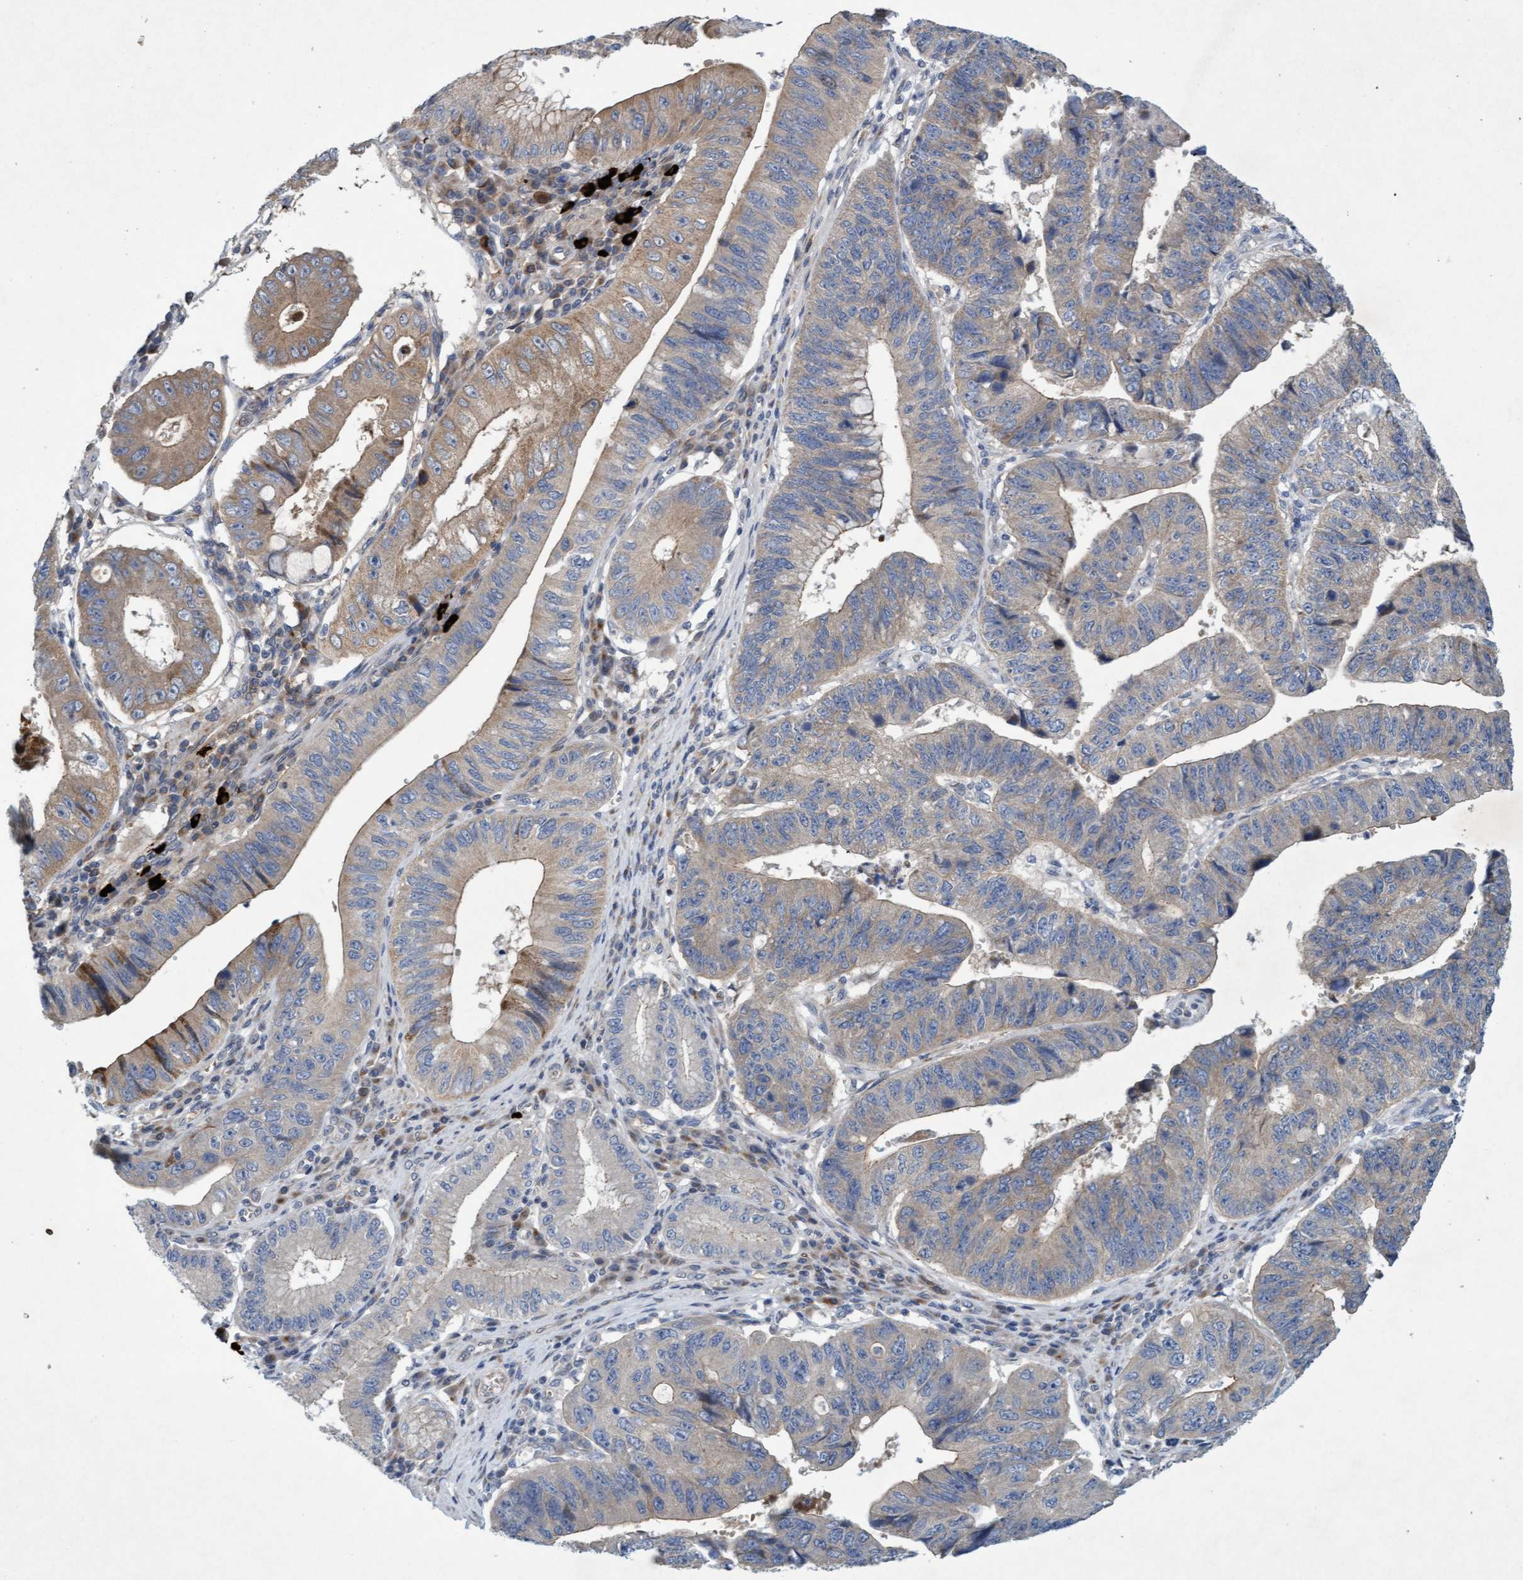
{"staining": {"intensity": "weak", "quantity": "25%-75%", "location": "cytoplasmic/membranous"}, "tissue": "stomach cancer", "cell_type": "Tumor cells", "image_type": "cancer", "snomed": [{"axis": "morphology", "description": "Adenocarcinoma, NOS"}, {"axis": "topography", "description": "Stomach"}], "caption": "Immunohistochemistry (IHC) histopathology image of neoplastic tissue: human stomach adenocarcinoma stained using immunohistochemistry (IHC) displays low levels of weak protein expression localized specifically in the cytoplasmic/membranous of tumor cells, appearing as a cytoplasmic/membranous brown color.", "gene": "DDHD2", "patient": {"sex": "male", "age": 59}}